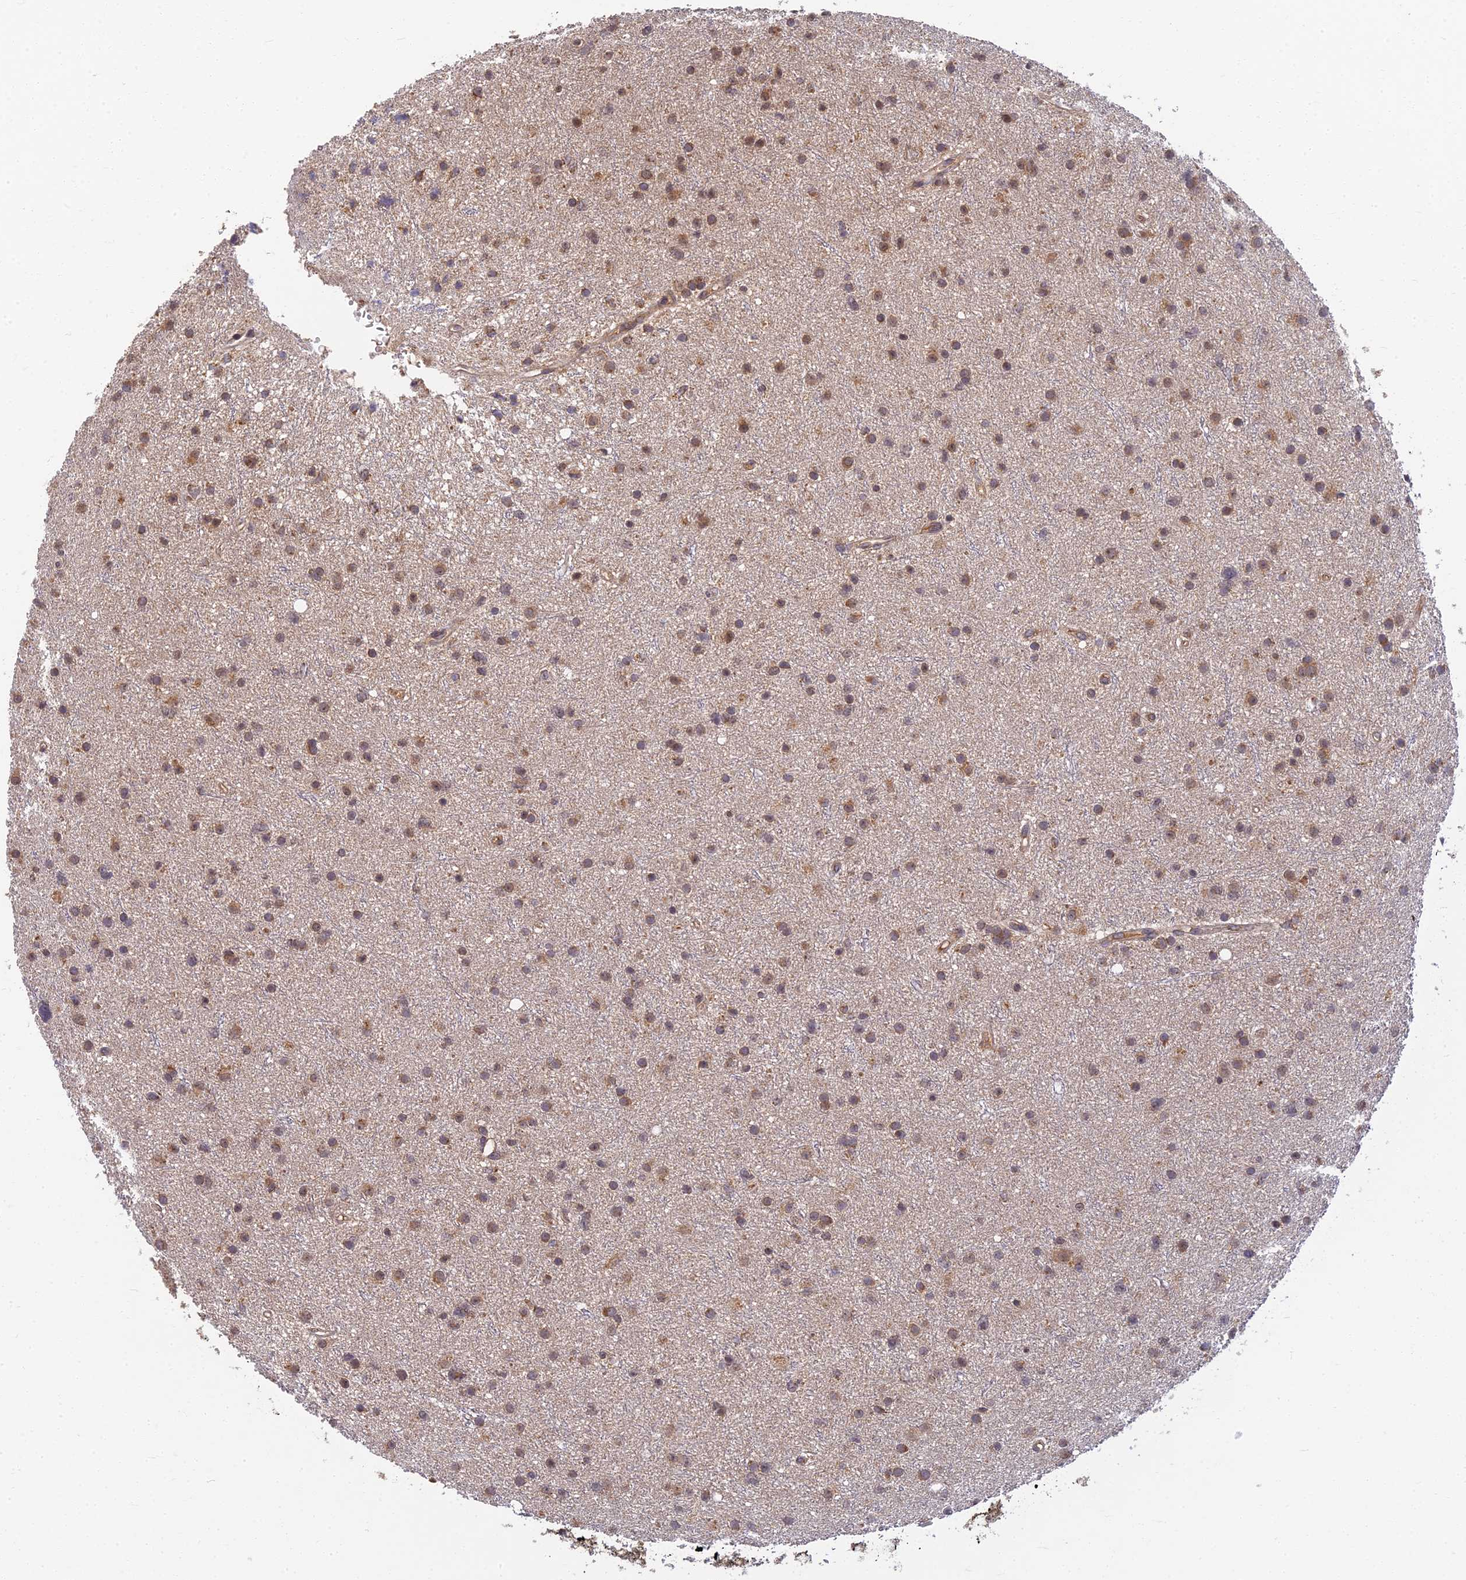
{"staining": {"intensity": "moderate", "quantity": ">75%", "location": "cytoplasmic/membranous"}, "tissue": "glioma", "cell_type": "Tumor cells", "image_type": "cancer", "snomed": [{"axis": "morphology", "description": "Glioma, malignant, Low grade"}, {"axis": "topography", "description": "Cerebral cortex"}], "caption": "Malignant glioma (low-grade) tissue shows moderate cytoplasmic/membranous staining in about >75% of tumor cells, visualized by immunohistochemistry.", "gene": "RGL3", "patient": {"sex": "female", "age": 39}}